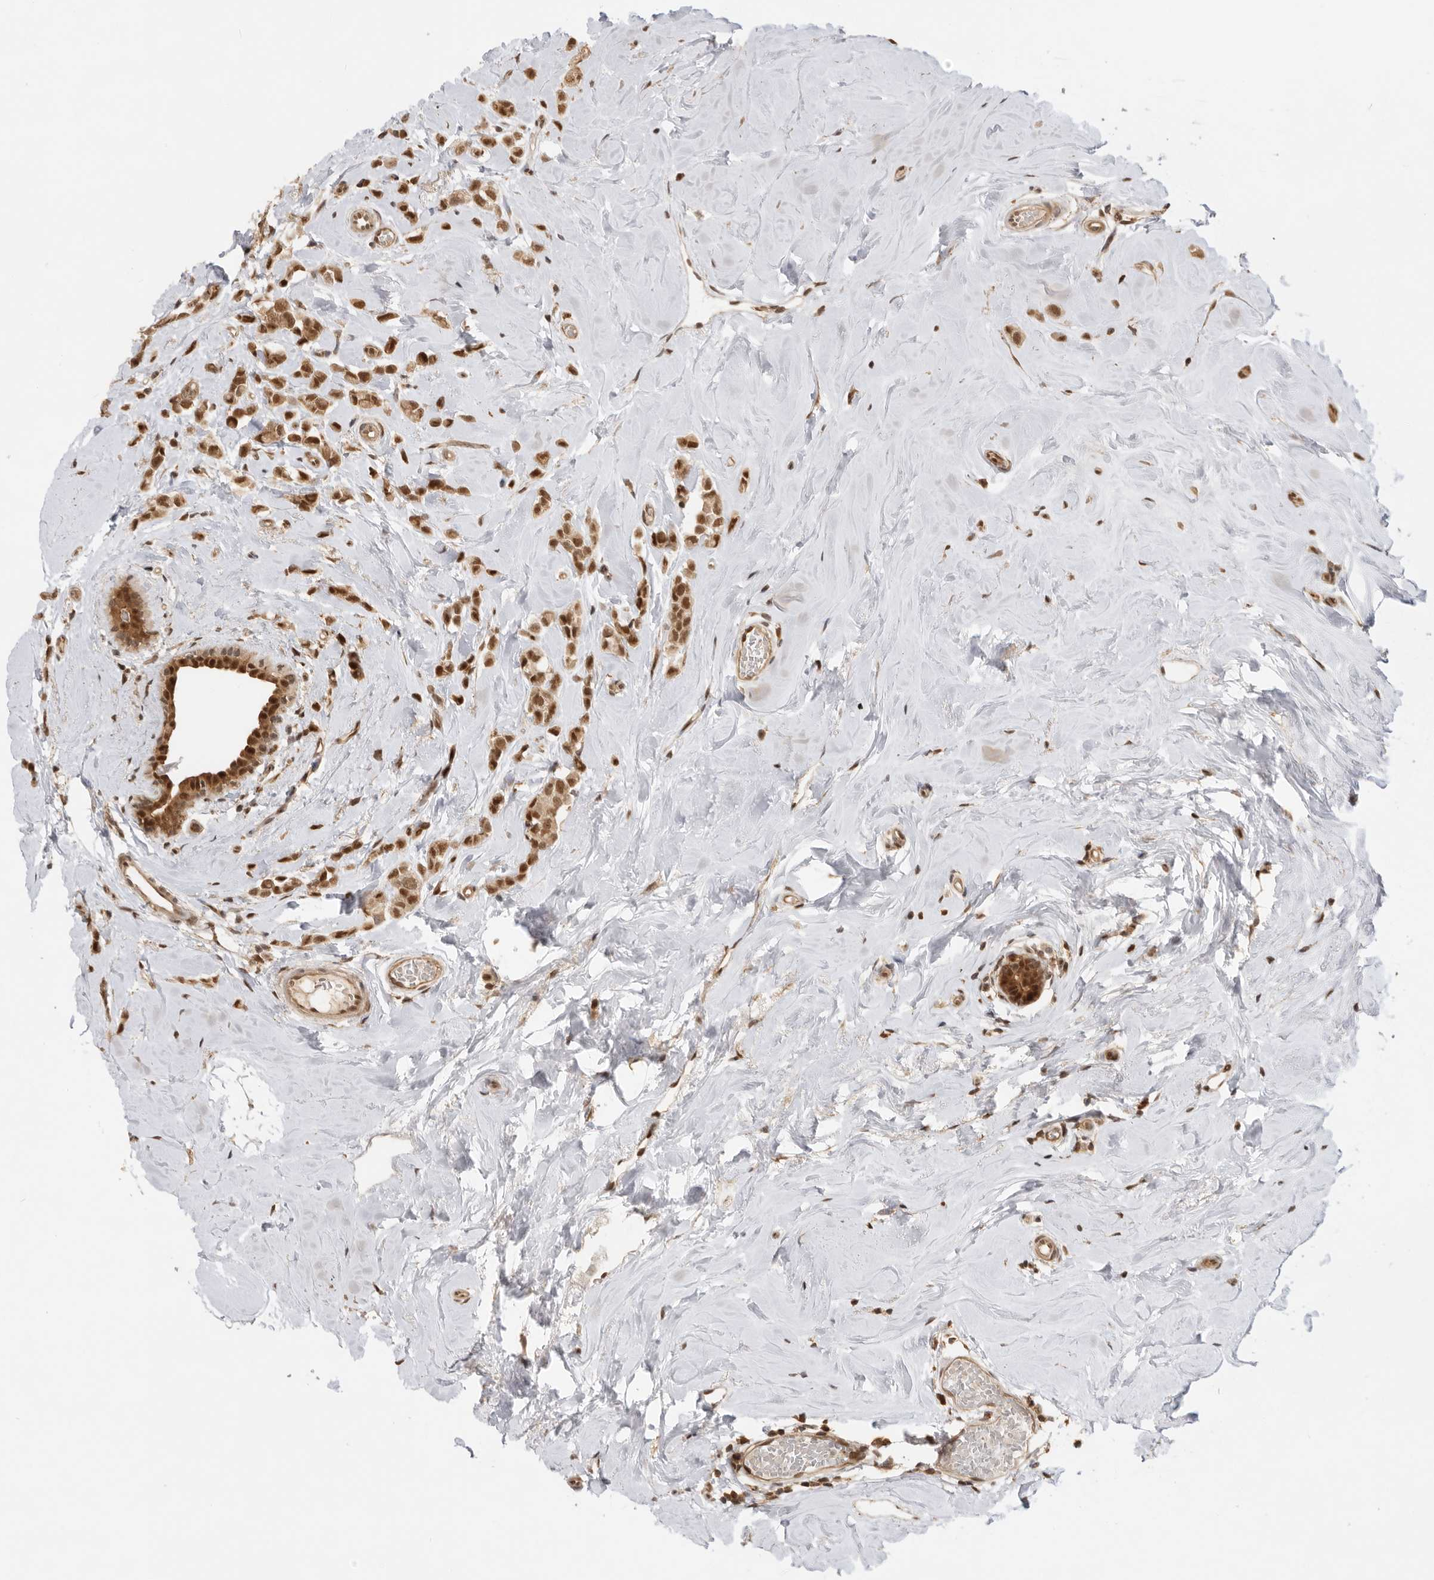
{"staining": {"intensity": "strong", "quantity": ">75%", "location": "cytoplasmic/membranous,nuclear"}, "tissue": "breast cancer", "cell_type": "Tumor cells", "image_type": "cancer", "snomed": [{"axis": "morphology", "description": "Lobular carcinoma"}, {"axis": "topography", "description": "Breast"}], "caption": "Brown immunohistochemical staining in human breast lobular carcinoma demonstrates strong cytoplasmic/membranous and nuclear positivity in approximately >75% of tumor cells. (DAB (3,3'-diaminobenzidine) IHC with brightfield microscopy, high magnification).", "gene": "ADPRS", "patient": {"sex": "female", "age": 47}}